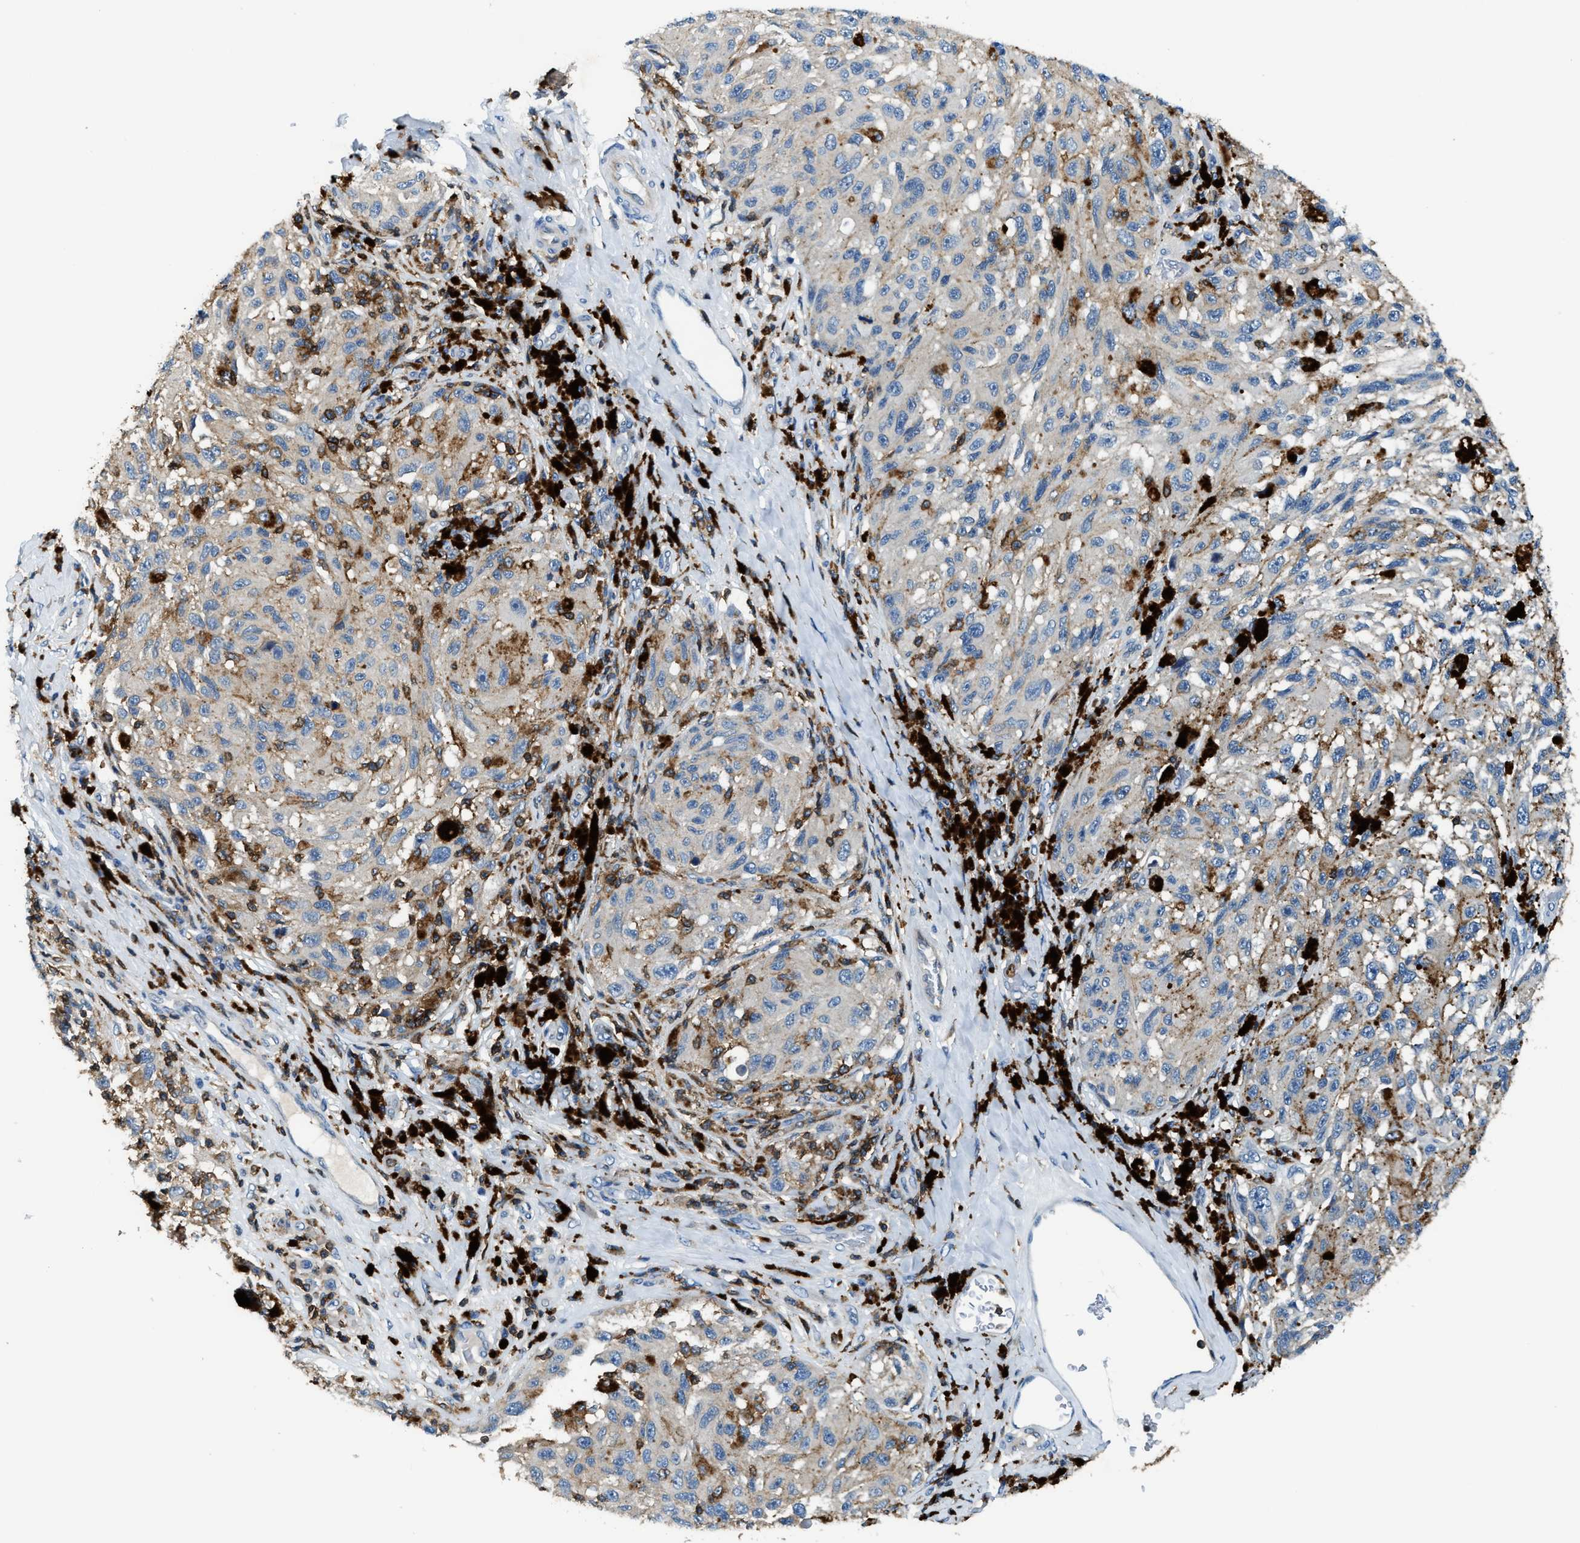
{"staining": {"intensity": "weak", "quantity": "<25%", "location": "cytoplasmic/membranous"}, "tissue": "melanoma", "cell_type": "Tumor cells", "image_type": "cancer", "snomed": [{"axis": "morphology", "description": "Malignant melanoma, NOS"}, {"axis": "topography", "description": "Skin"}], "caption": "Protein analysis of malignant melanoma shows no significant positivity in tumor cells.", "gene": "MYO1G", "patient": {"sex": "female", "age": 73}}